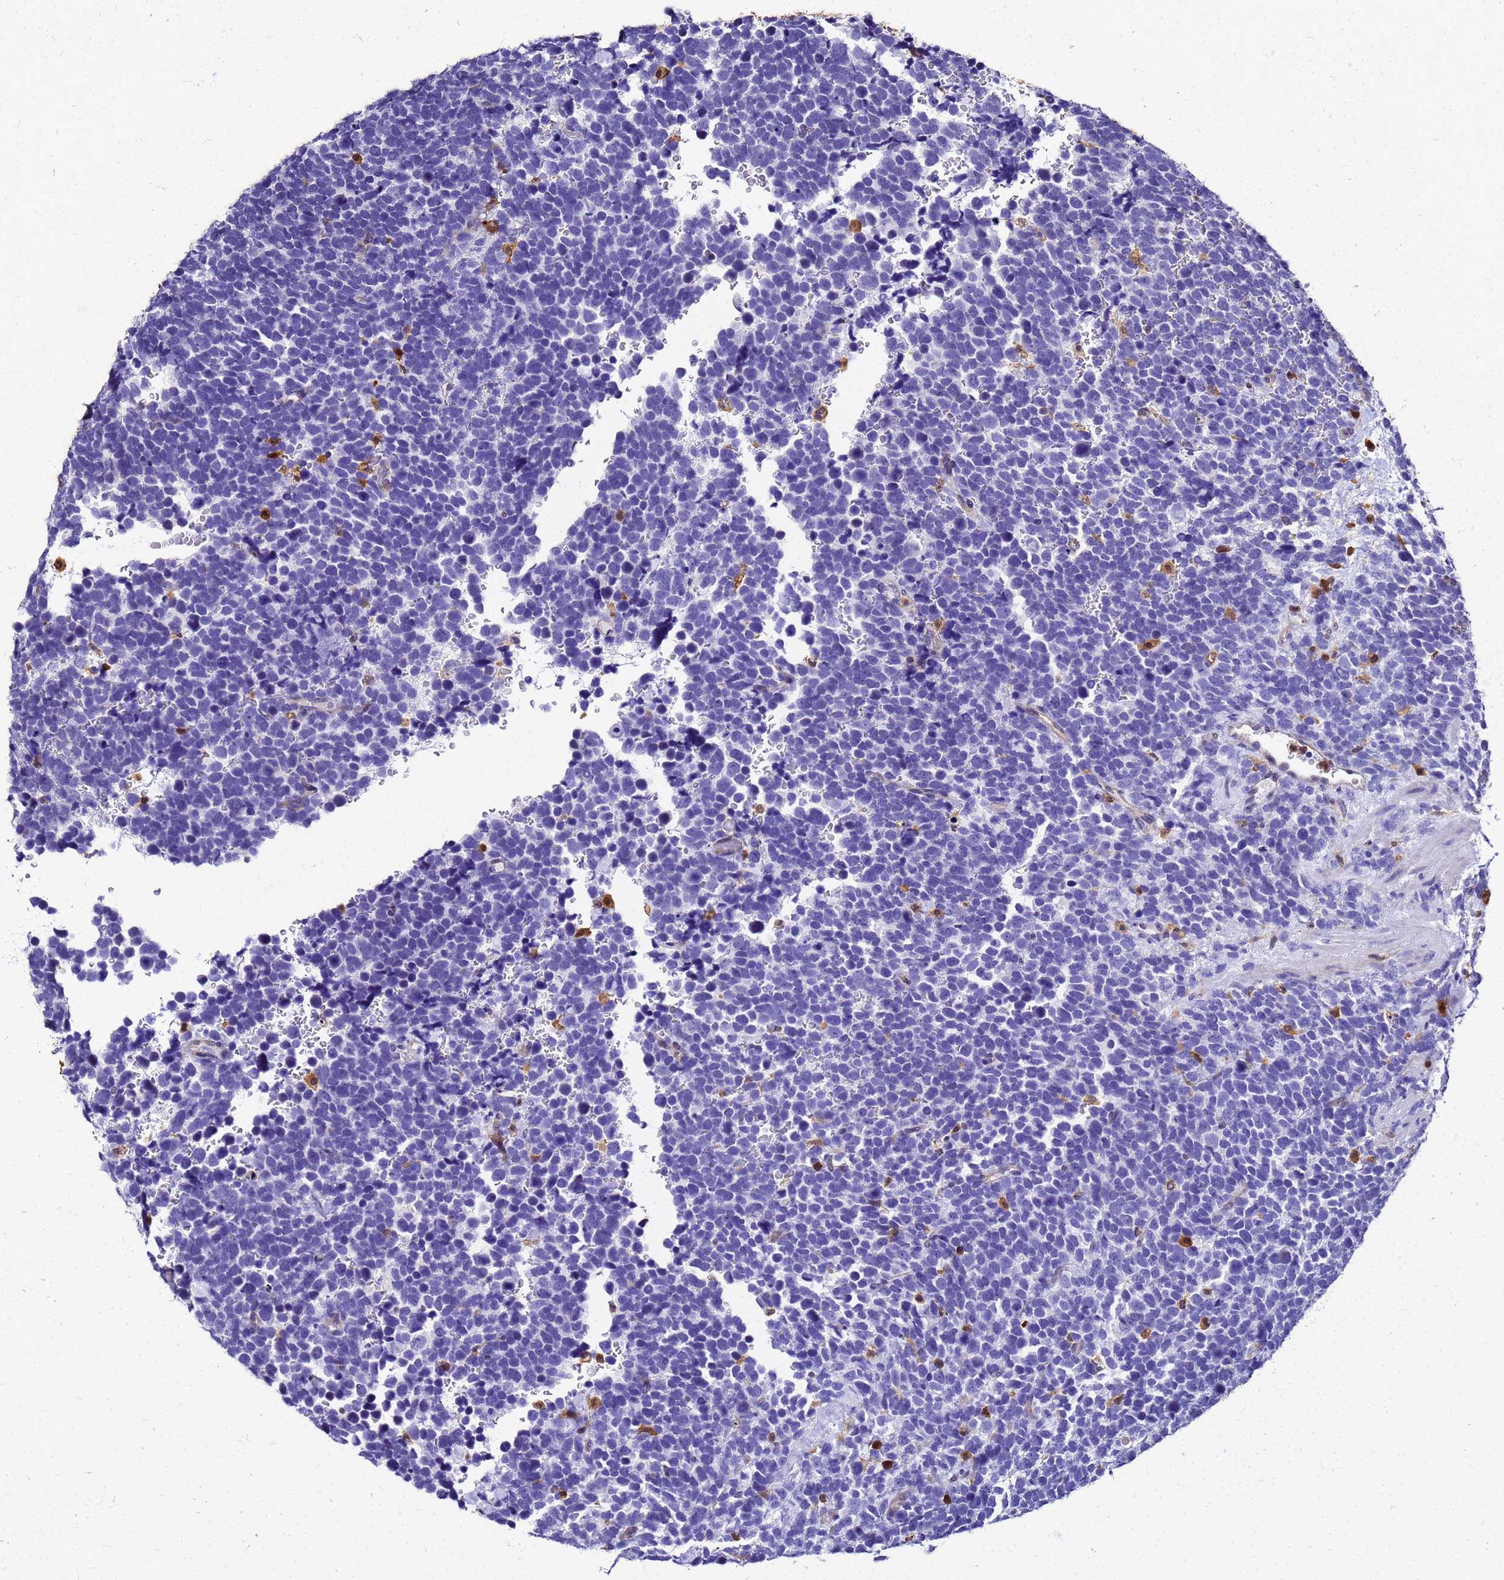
{"staining": {"intensity": "negative", "quantity": "none", "location": "none"}, "tissue": "urothelial cancer", "cell_type": "Tumor cells", "image_type": "cancer", "snomed": [{"axis": "morphology", "description": "Urothelial carcinoma, High grade"}, {"axis": "topography", "description": "Urinary bladder"}], "caption": "Urothelial cancer was stained to show a protein in brown. There is no significant positivity in tumor cells.", "gene": "S100A11", "patient": {"sex": "female", "age": 82}}